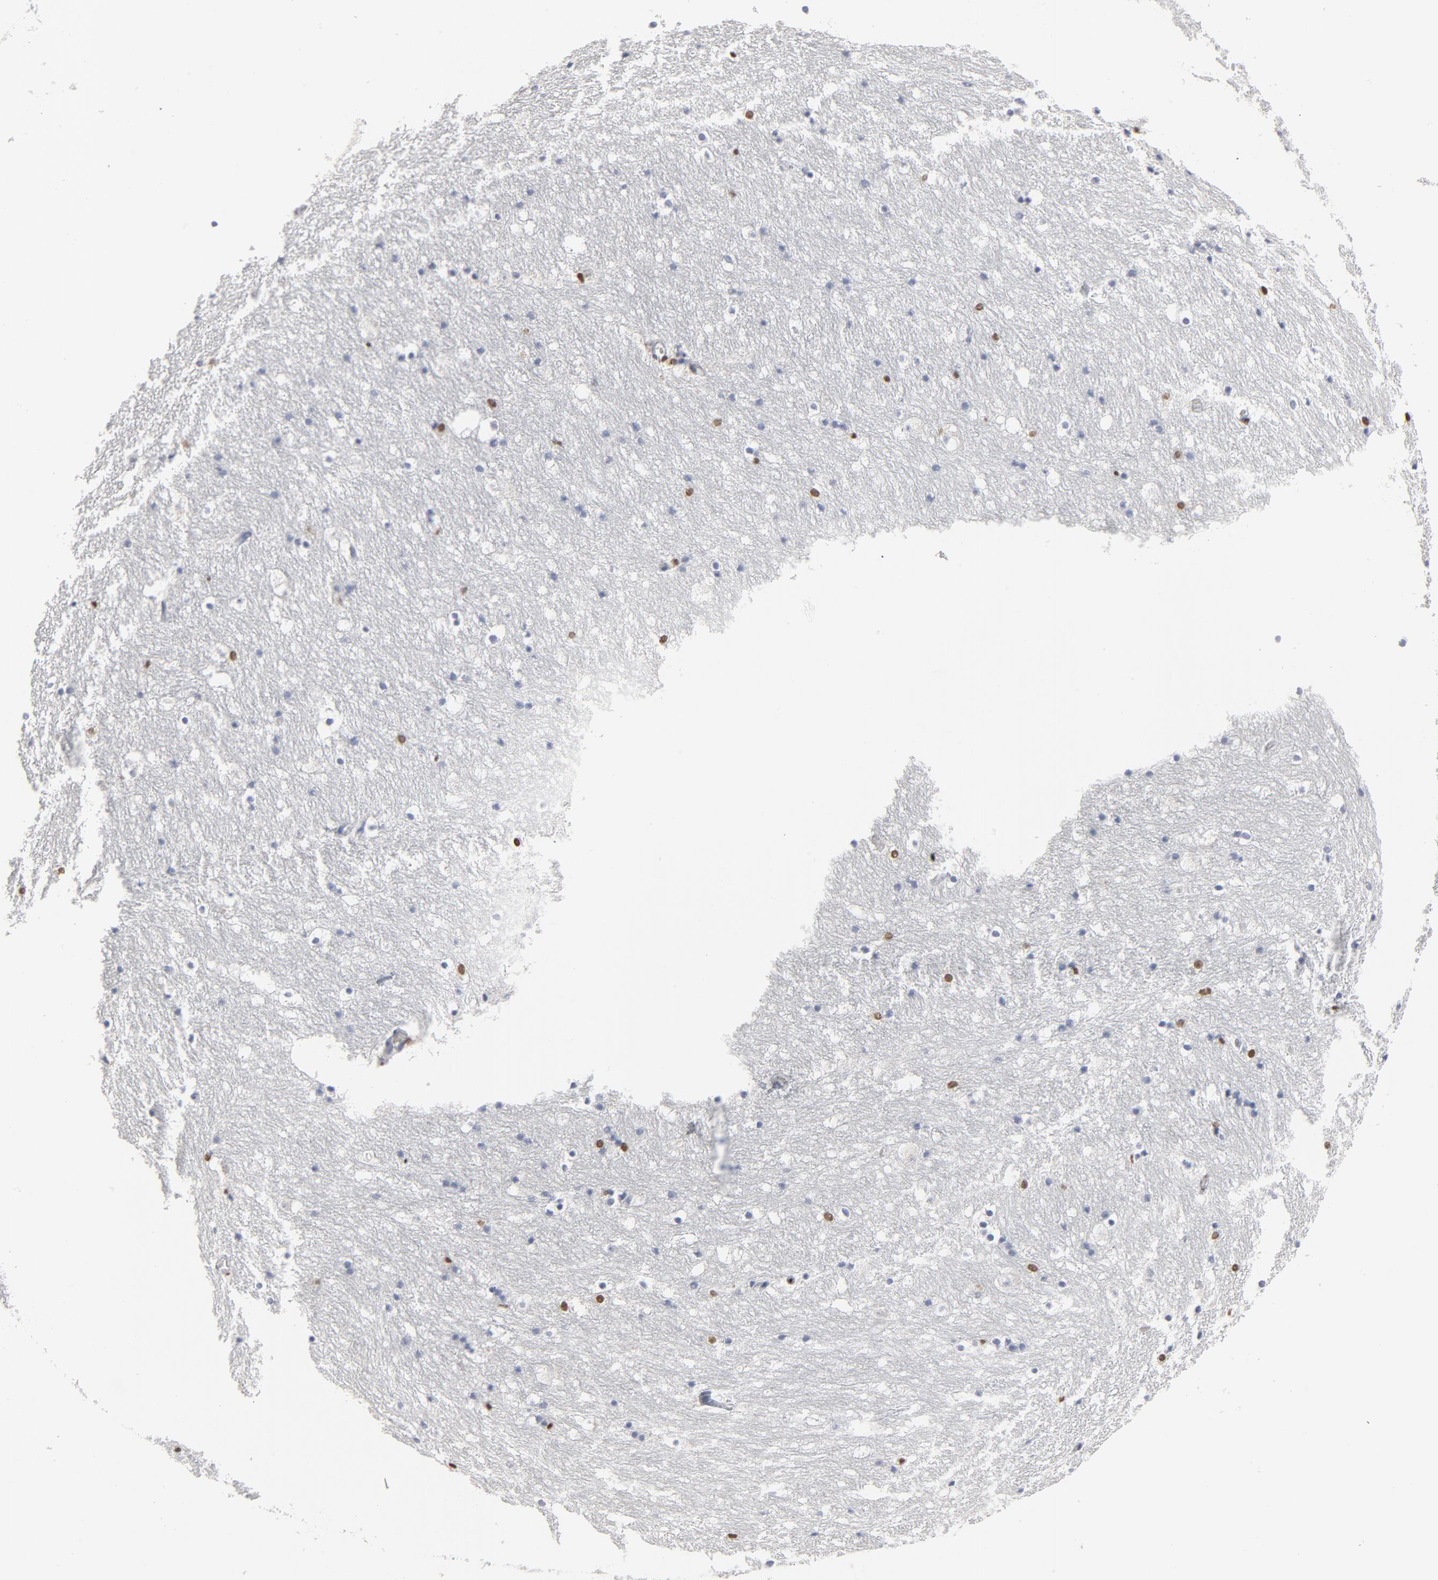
{"staining": {"intensity": "moderate", "quantity": "<25%", "location": "nuclear"}, "tissue": "caudate", "cell_type": "Glial cells", "image_type": "normal", "snomed": [{"axis": "morphology", "description": "Normal tissue, NOS"}, {"axis": "topography", "description": "Lateral ventricle wall"}], "caption": "Caudate stained with immunohistochemistry (IHC) reveals moderate nuclear staining in approximately <25% of glial cells. (DAB (3,3'-diaminobenzidine) = brown stain, brightfield microscopy at high magnification).", "gene": "SPI1", "patient": {"sex": "male", "age": 45}}